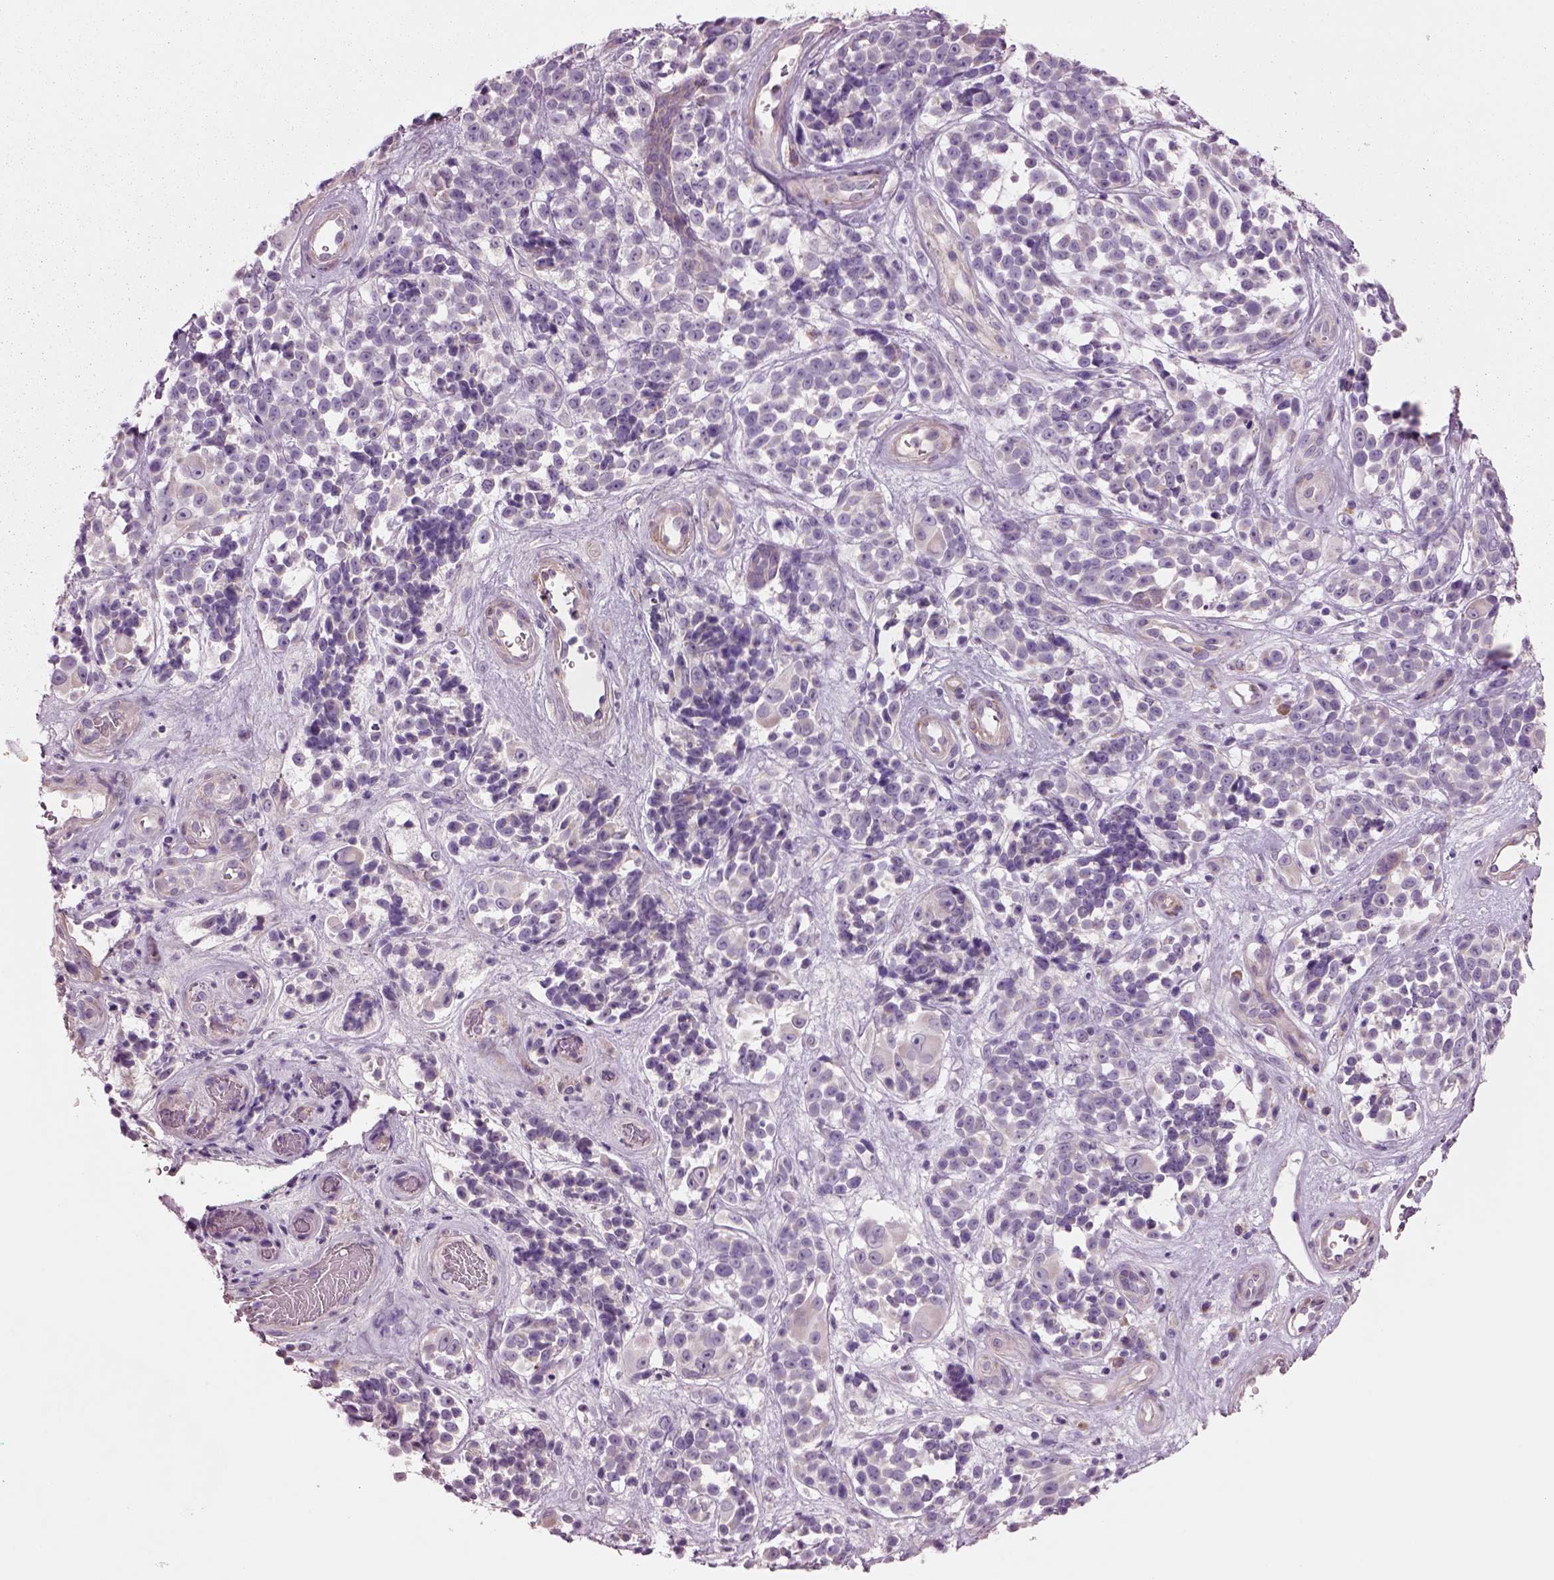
{"staining": {"intensity": "negative", "quantity": "none", "location": "none"}, "tissue": "melanoma", "cell_type": "Tumor cells", "image_type": "cancer", "snomed": [{"axis": "morphology", "description": "Malignant melanoma, NOS"}, {"axis": "topography", "description": "Skin"}], "caption": "Immunohistochemistry of human malignant melanoma demonstrates no staining in tumor cells. (DAB IHC with hematoxylin counter stain).", "gene": "PLPP7", "patient": {"sex": "female", "age": 88}}